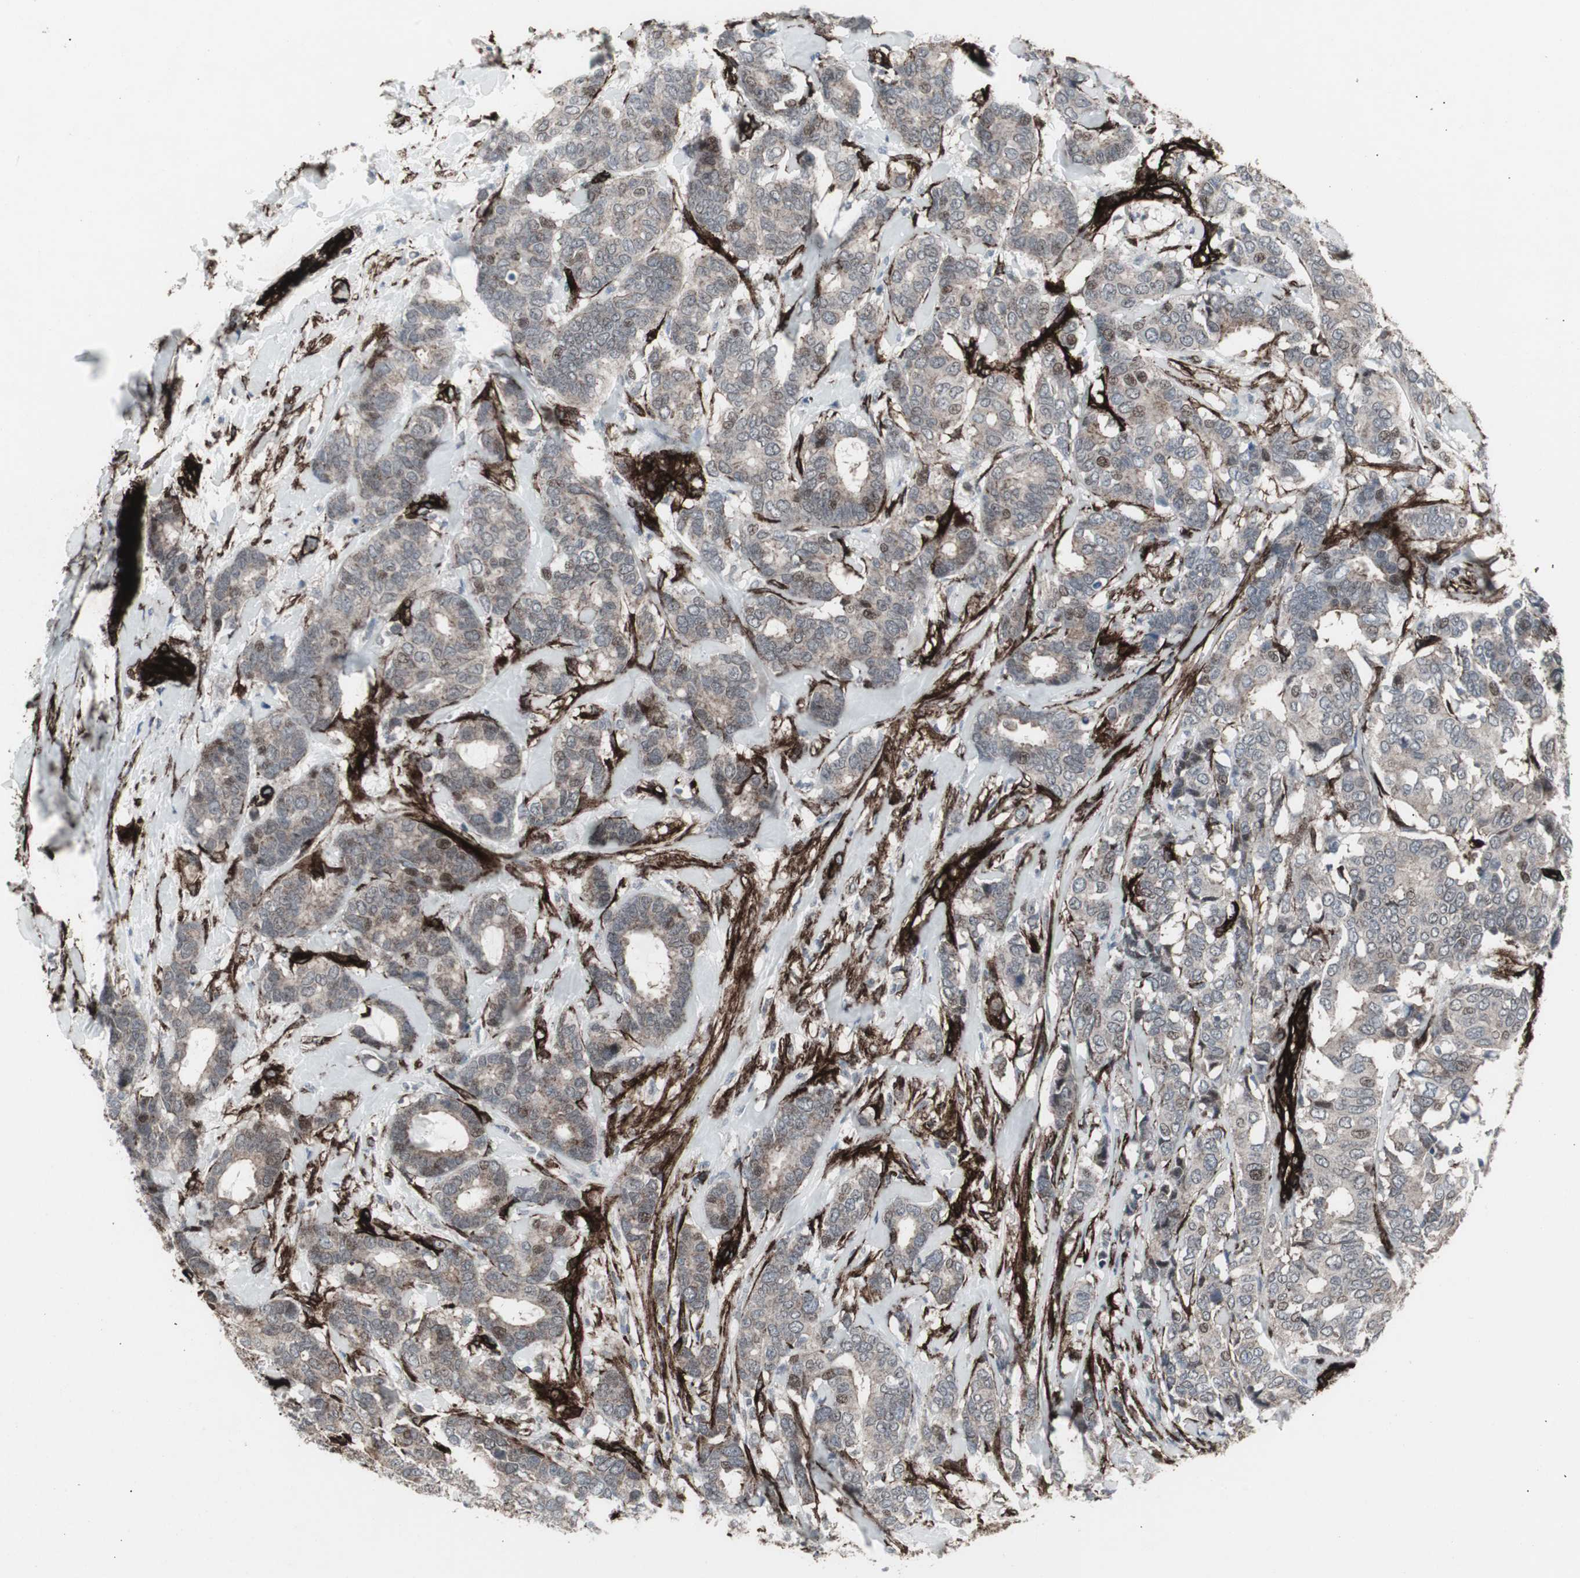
{"staining": {"intensity": "weak", "quantity": "25%-75%", "location": "cytoplasmic/membranous,nuclear"}, "tissue": "breast cancer", "cell_type": "Tumor cells", "image_type": "cancer", "snomed": [{"axis": "morphology", "description": "Duct carcinoma"}, {"axis": "topography", "description": "Breast"}], "caption": "Protein staining of breast infiltrating ductal carcinoma tissue displays weak cytoplasmic/membranous and nuclear expression in about 25%-75% of tumor cells.", "gene": "PDGFA", "patient": {"sex": "female", "age": 87}}